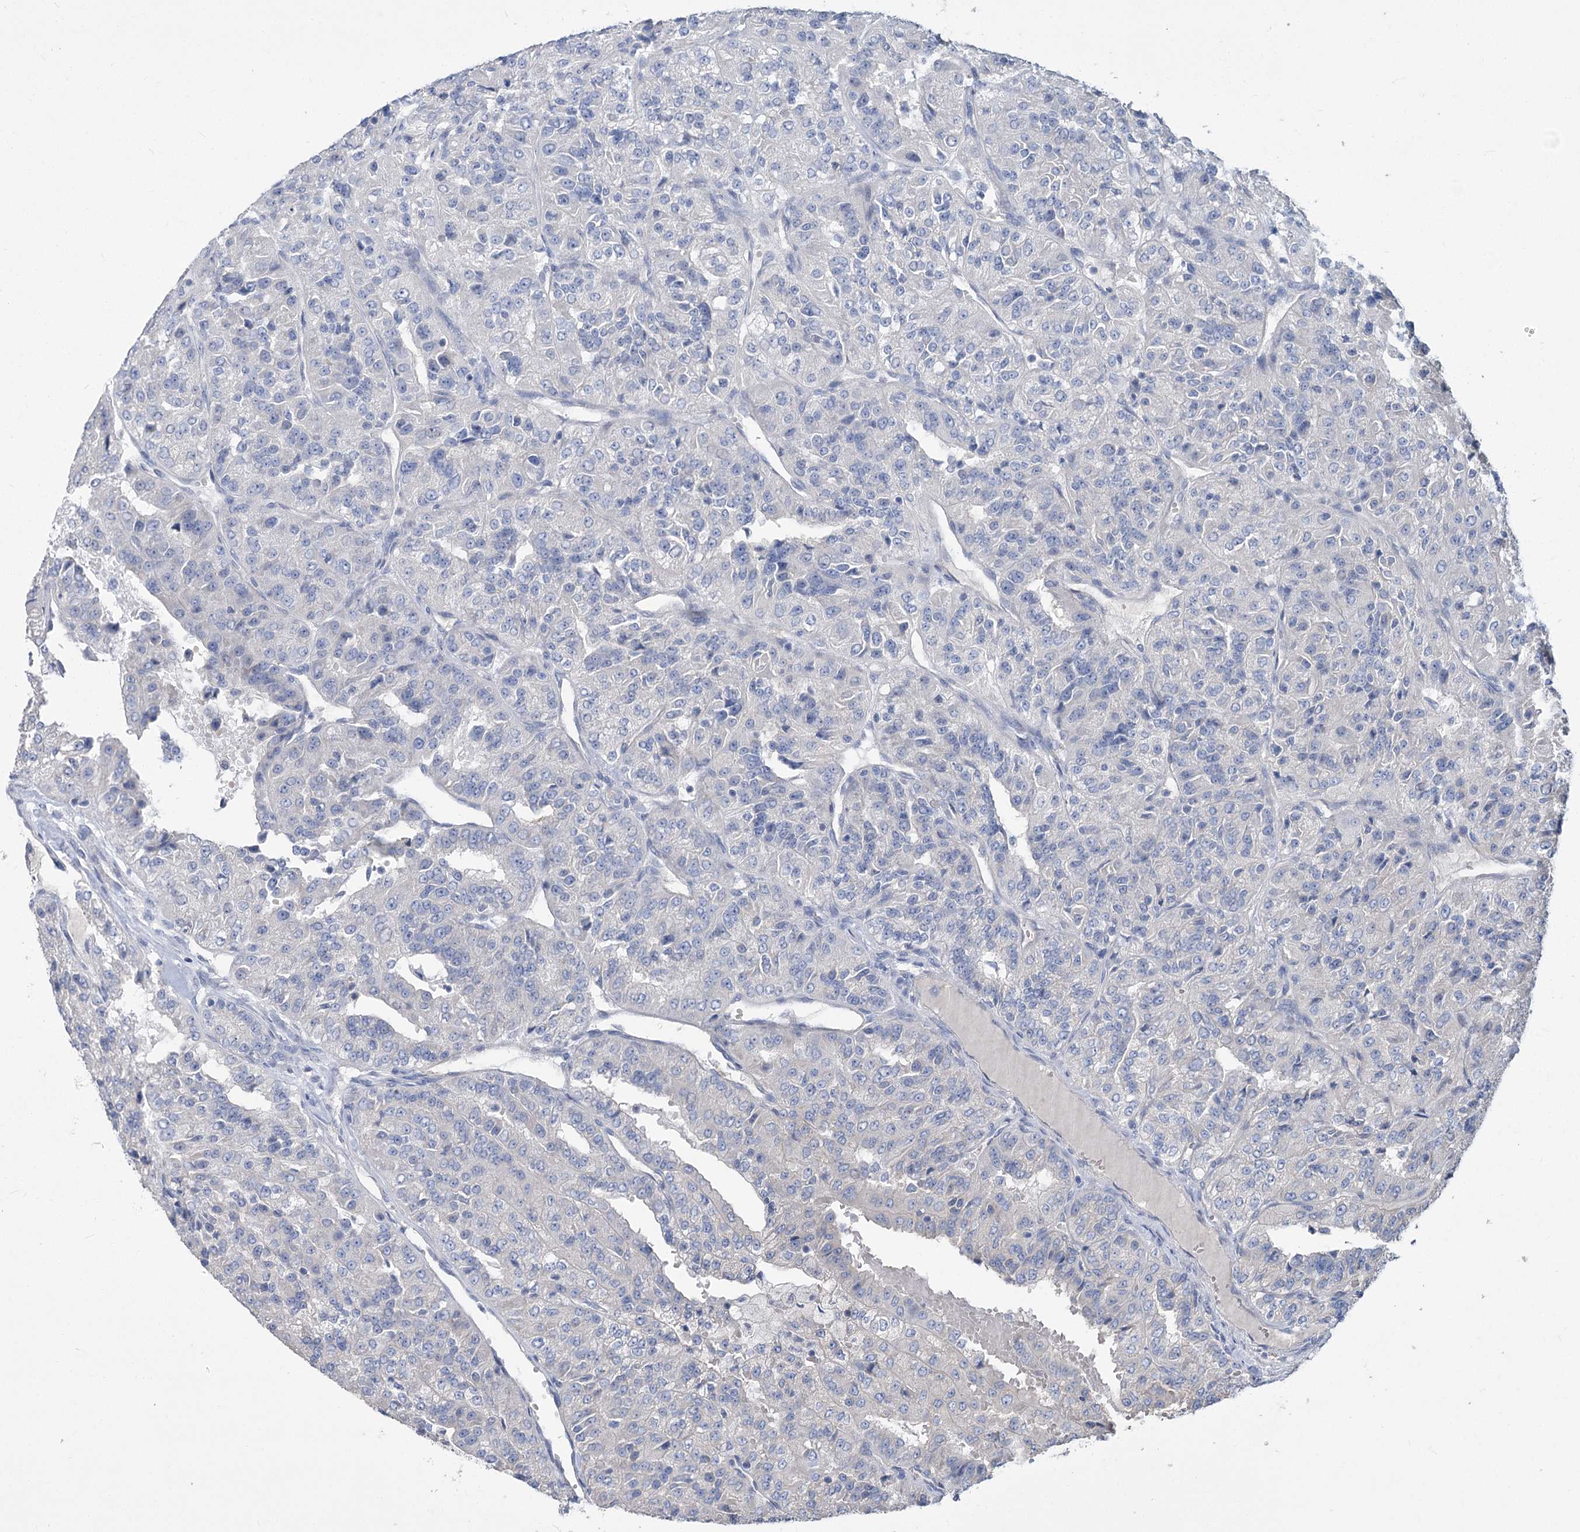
{"staining": {"intensity": "negative", "quantity": "none", "location": "none"}, "tissue": "renal cancer", "cell_type": "Tumor cells", "image_type": "cancer", "snomed": [{"axis": "morphology", "description": "Adenocarcinoma, NOS"}, {"axis": "topography", "description": "Kidney"}], "caption": "Human renal adenocarcinoma stained for a protein using immunohistochemistry (IHC) shows no staining in tumor cells.", "gene": "SLC9A3", "patient": {"sex": "female", "age": 63}}